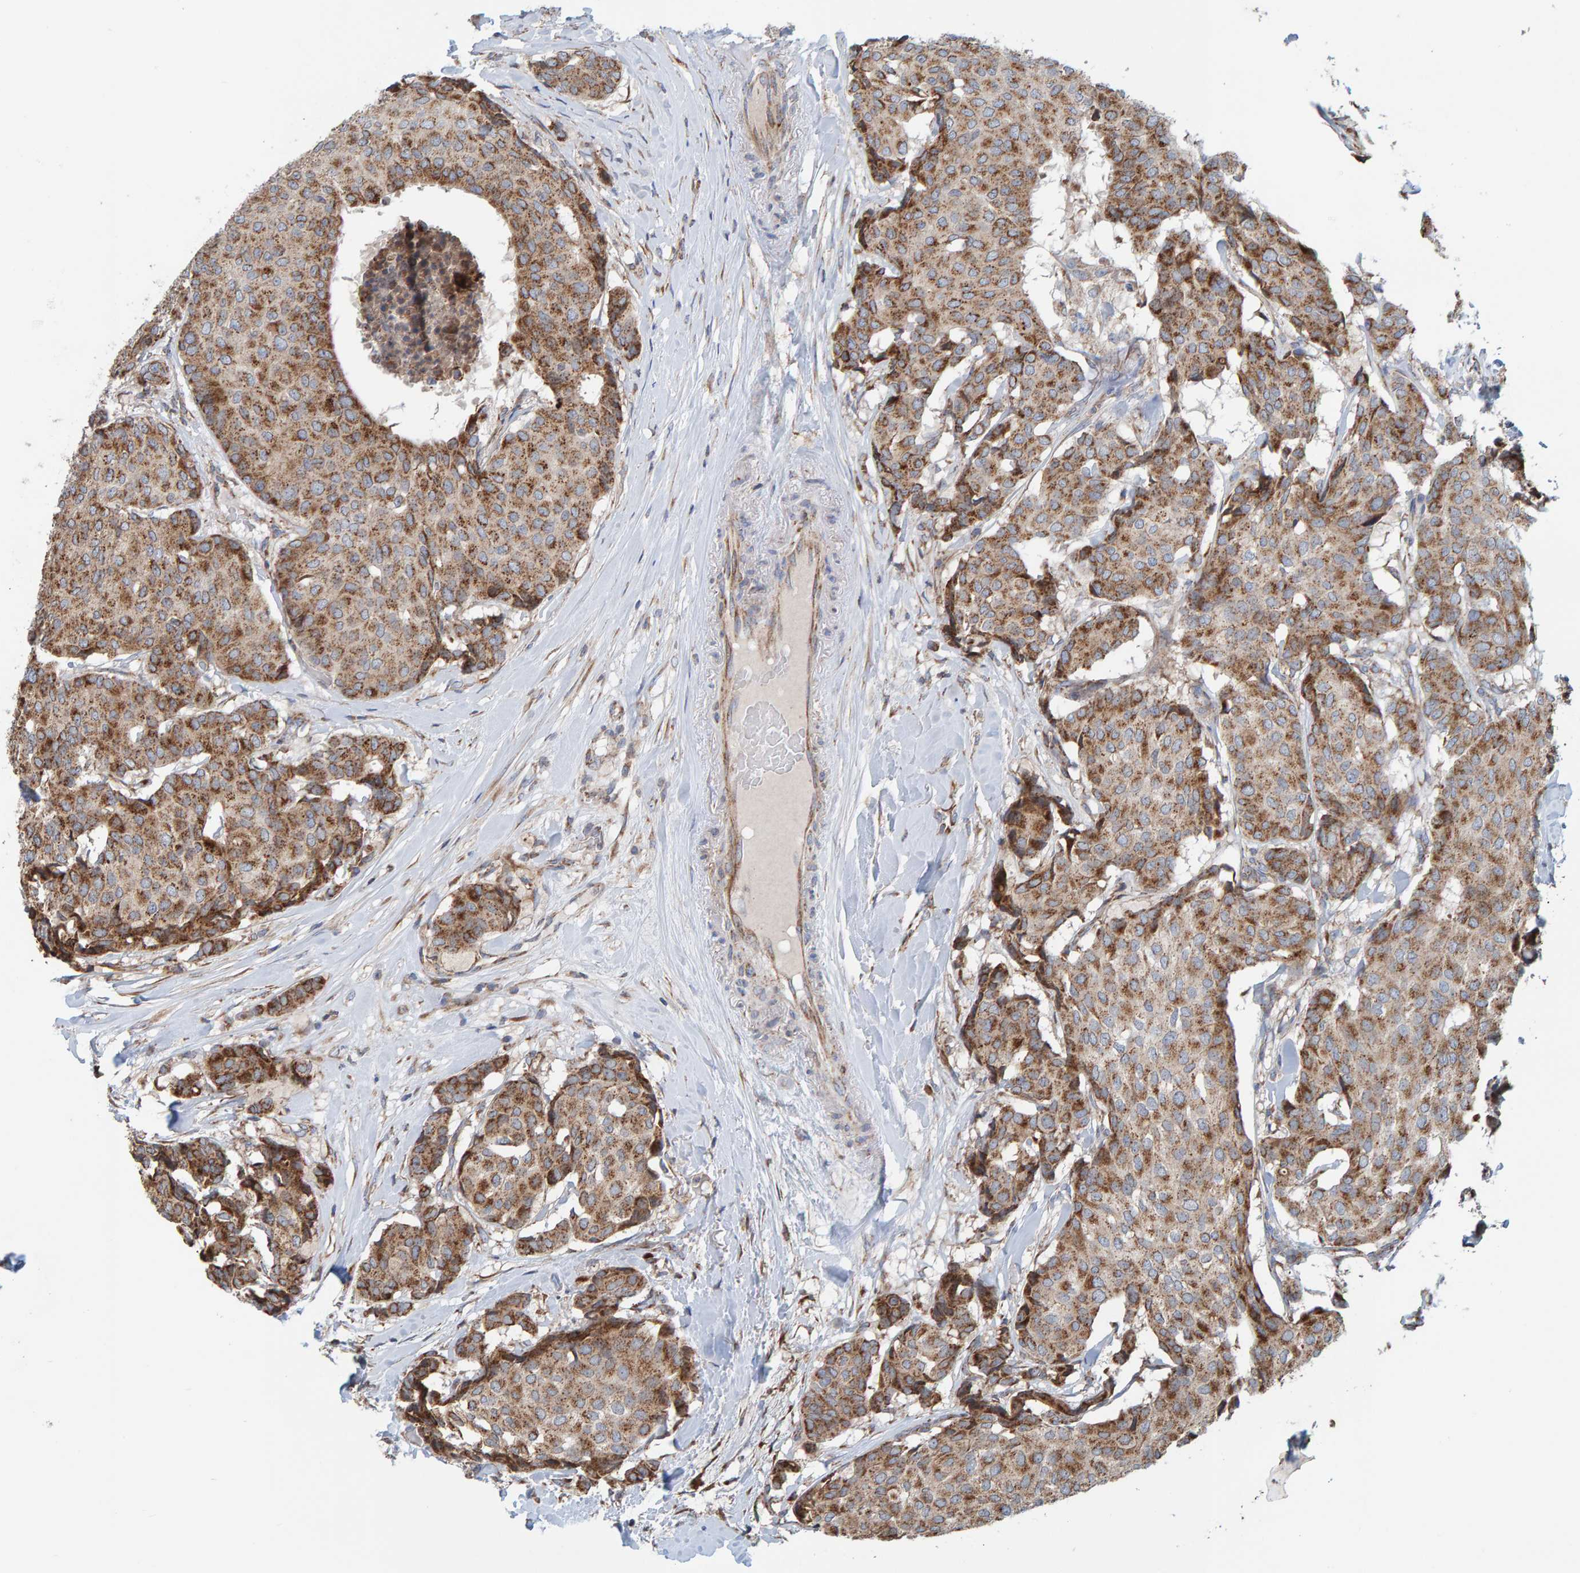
{"staining": {"intensity": "moderate", "quantity": ">75%", "location": "cytoplasmic/membranous"}, "tissue": "breast cancer", "cell_type": "Tumor cells", "image_type": "cancer", "snomed": [{"axis": "morphology", "description": "Duct carcinoma"}, {"axis": "topography", "description": "Breast"}], "caption": "Brown immunohistochemical staining in human breast cancer (intraductal carcinoma) displays moderate cytoplasmic/membranous expression in approximately >75% of tumor cells. Nuclei are stained in blue.", "gene": "MRPL45", "patient": {"sex": "female", "age": 75}}